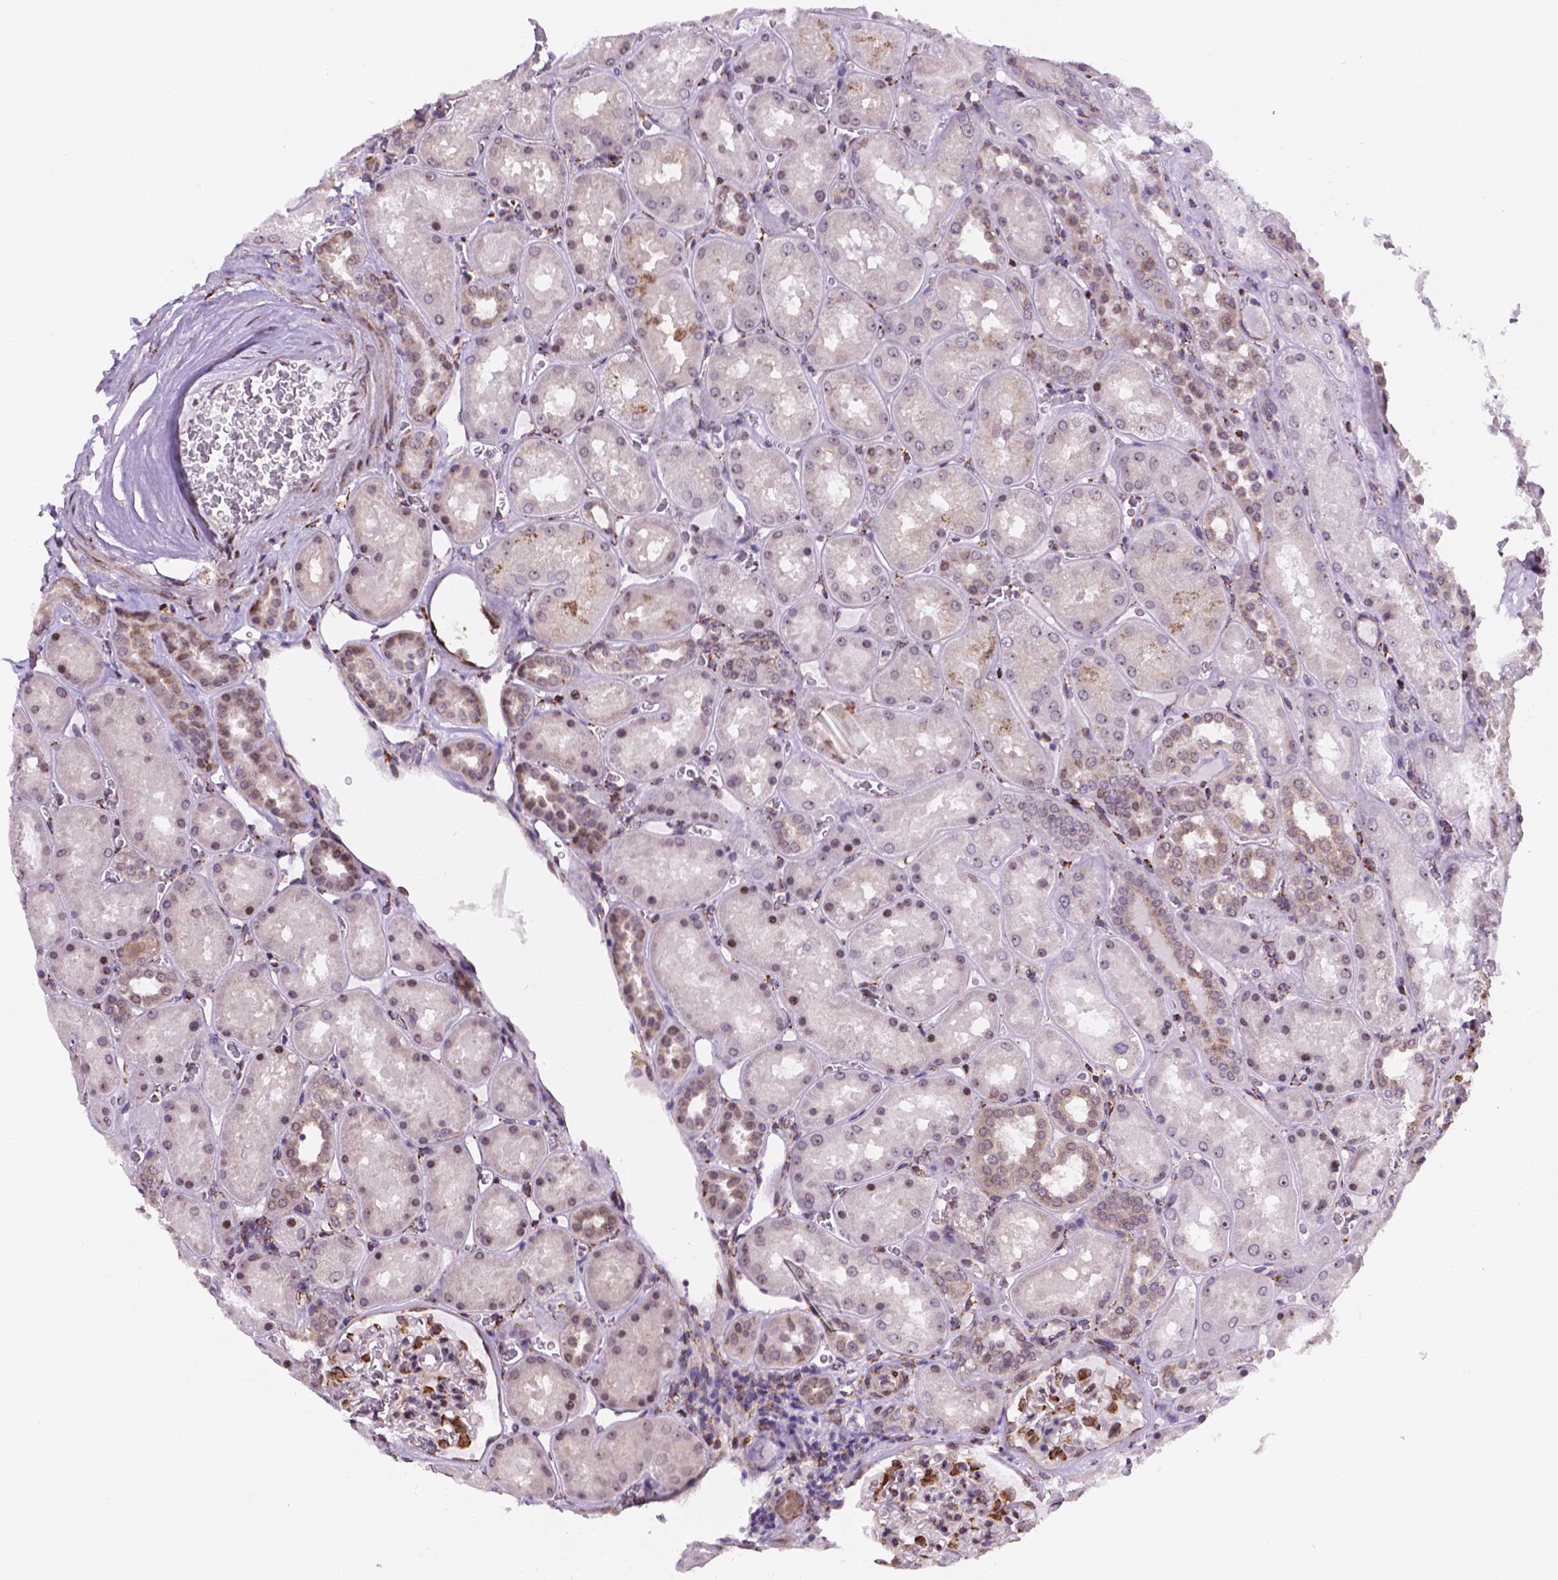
{"staining": {"intensity": "strong", "quantity": "<25%", "location": "cytoplasmic/membranous"}, "tissue": "kidney", "cell_type": "Cells in glomeruli", "image_type": "normal", "snomed": [{"axis": "morphology", "description": "Normal tissue, NOS"}, {"axis": "topography", "description": "Kidney"}], "caption": "Immunohistochemical staining of benign human kidney exhibits strong cytoplasmic/membranous protein expression in about <25% of cells in glomeruli. (IHC, brightfield microscopy, high magnification).", "gene": "FNIP1", "patient": {"sex": "male", "age": 73}}